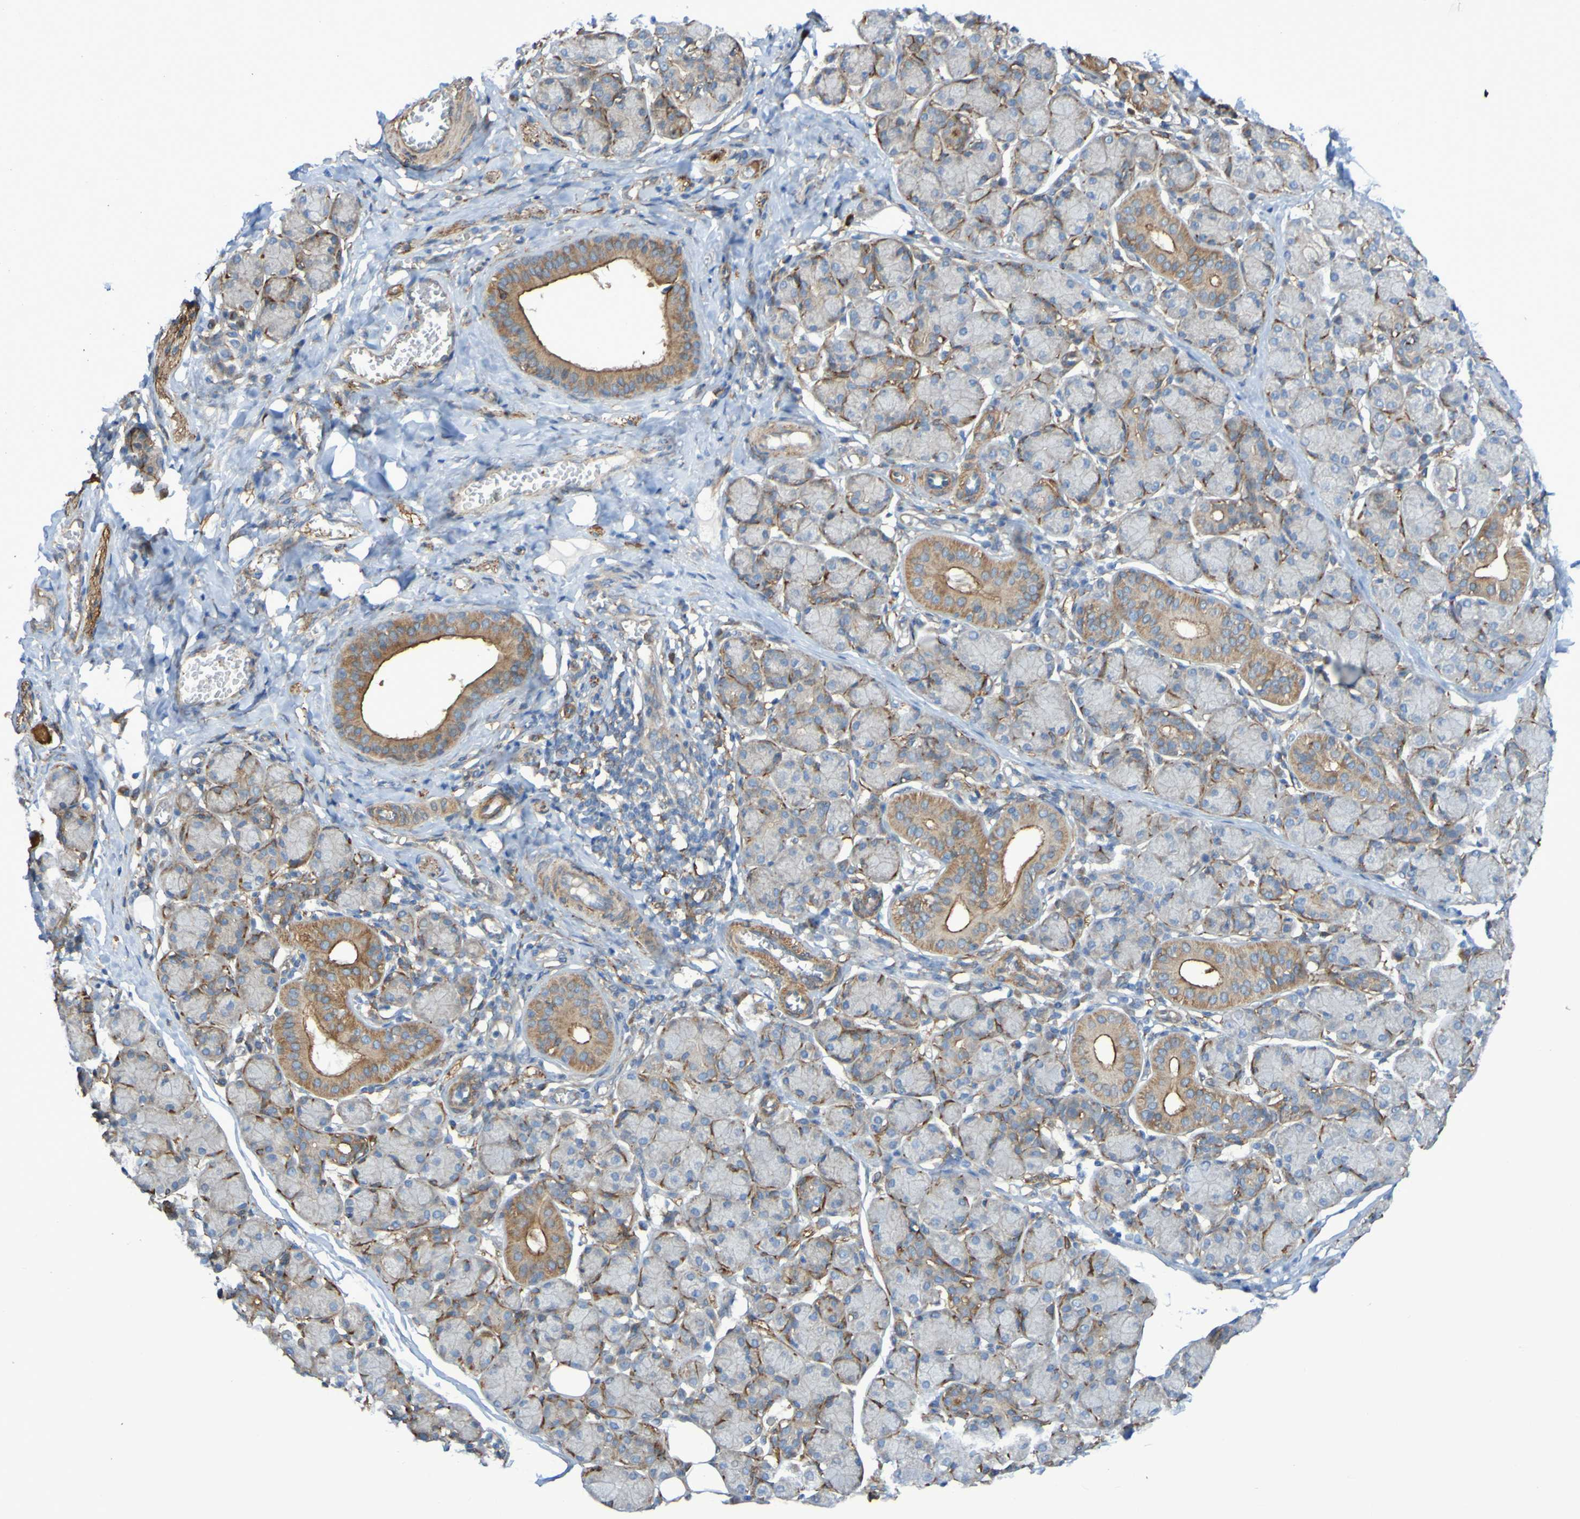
{"staining": {"intensity": "moderate", "quantity": "25%-75%", "location": "cytoplasmic/membranous"}, "tissue": "salivary gland", "cell_type": "Glandular cells", "image_type": "normal", "snomed": [{"axis": "morphology", "description": "Normal tissue, NOS"}, {"axis": "morphology", "description": "Inflammation, NOS"}, {"axis": "topography", "description": "Lymph node"}, {"axis": "topography", "description": "Salivary gland"}], "caption": "DAB immunohistochemical staining of normal human salivary gland shows moderate cytoplasmic/membranous protein staining in about 25%-75% of glandular cells. The staining was performed using DAB to visualize the protein expression in brown, while the nuclei were stained in blue with hematoxylin (Magnification: 20x).", "gene": "SCRG1", "patient": {"sex": "male", "age": 3}}